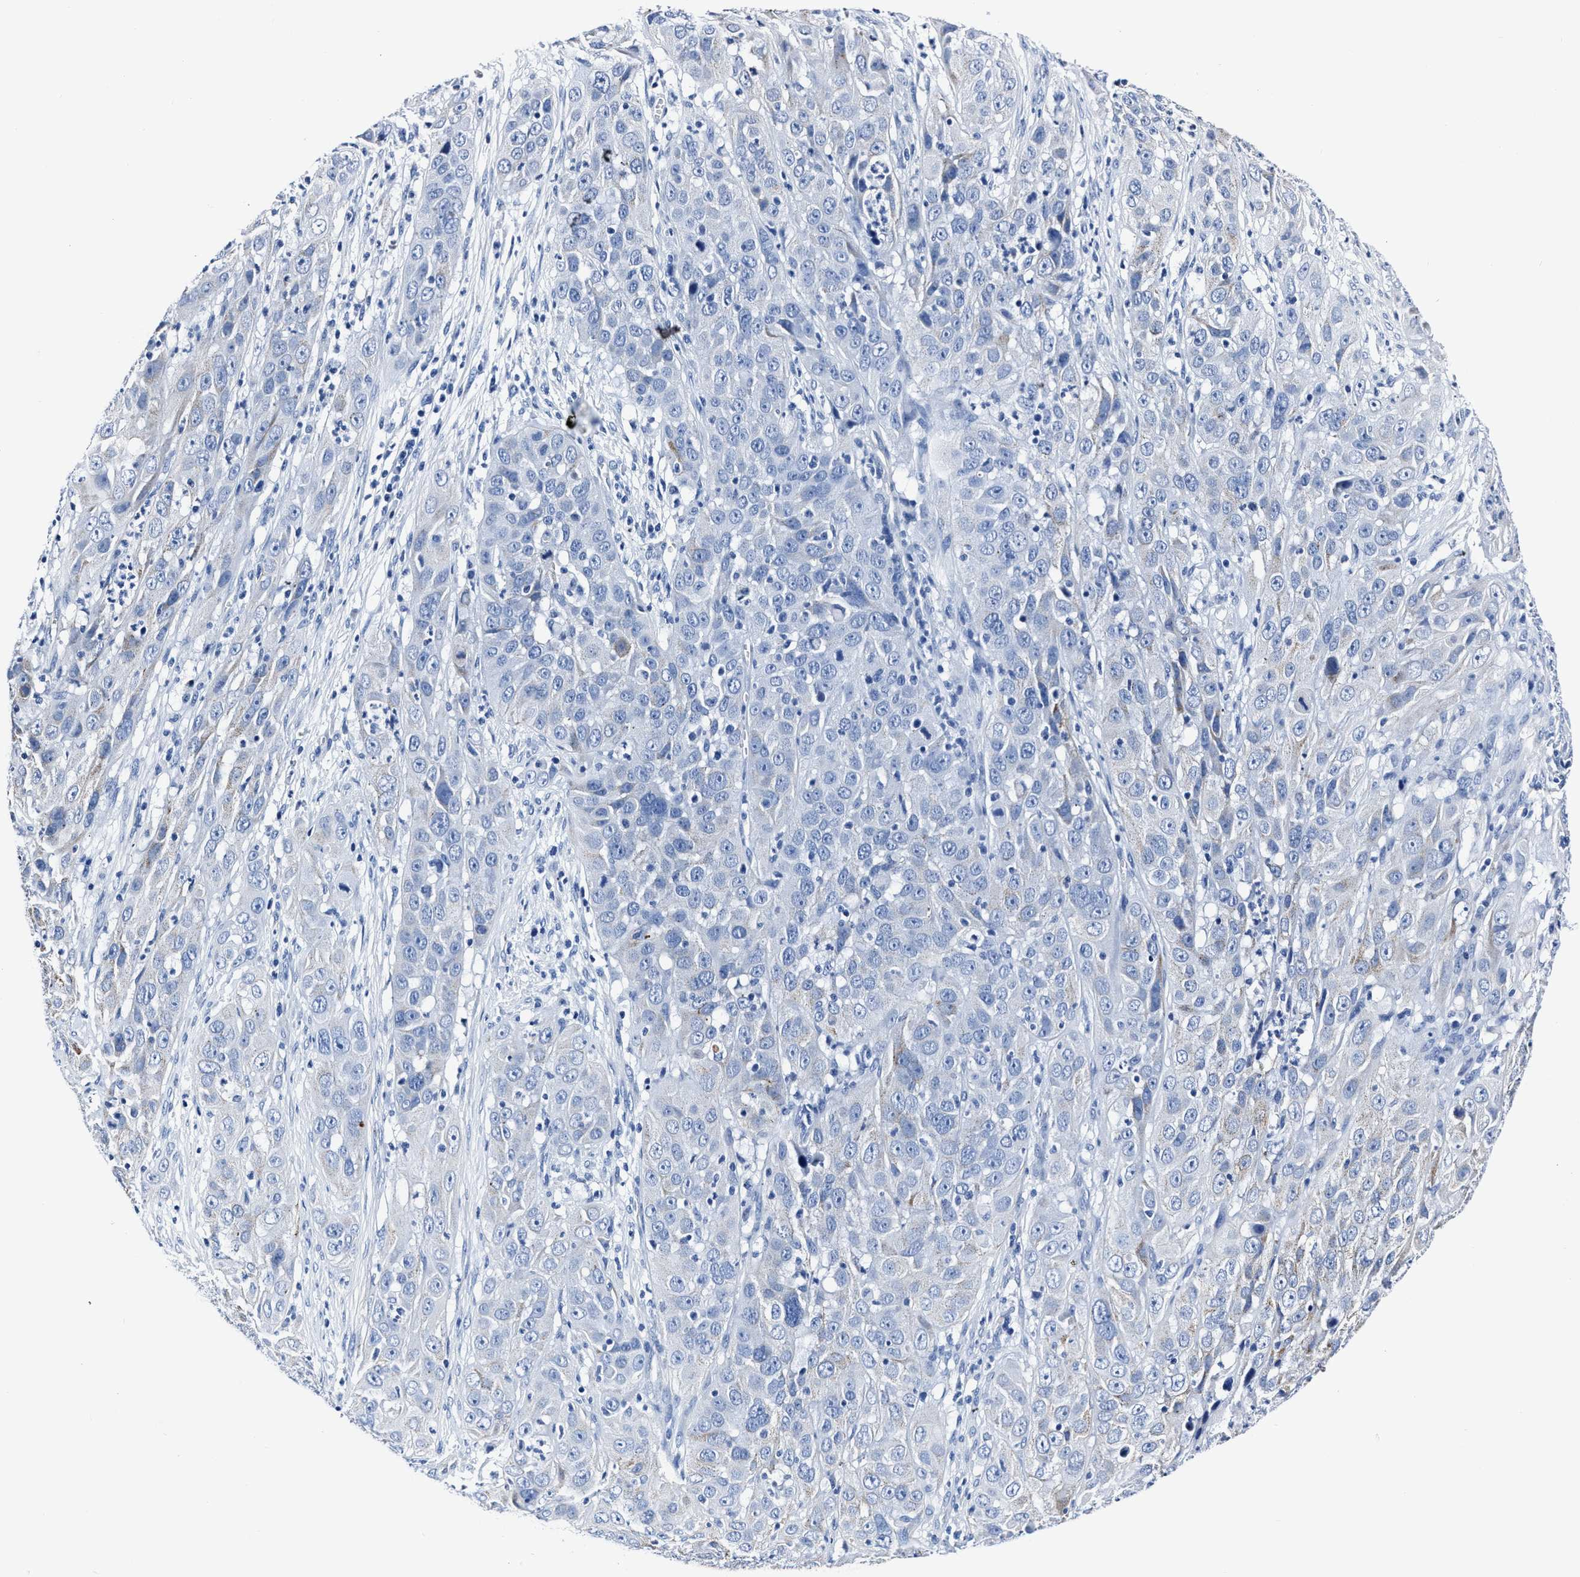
{"staining": {"intensity": "negative", "quantity": "none", "location": "none"}, "tissue": "cervical cancer", "cell_type": "Tumor cells", "image_type": "cancer", "snomed": [{"axis": "morphology", "description": "Squamous cell carcinoma, NOS"}, {"axis": "topography", "description": "Cervix"}], "caption": "Protein analysis of squamous cell carcinoma (cervical) displays no significant positivity in tumor cells.", "gene": "KCNMB3", "patient": {"sex": "female", "age": 32}}